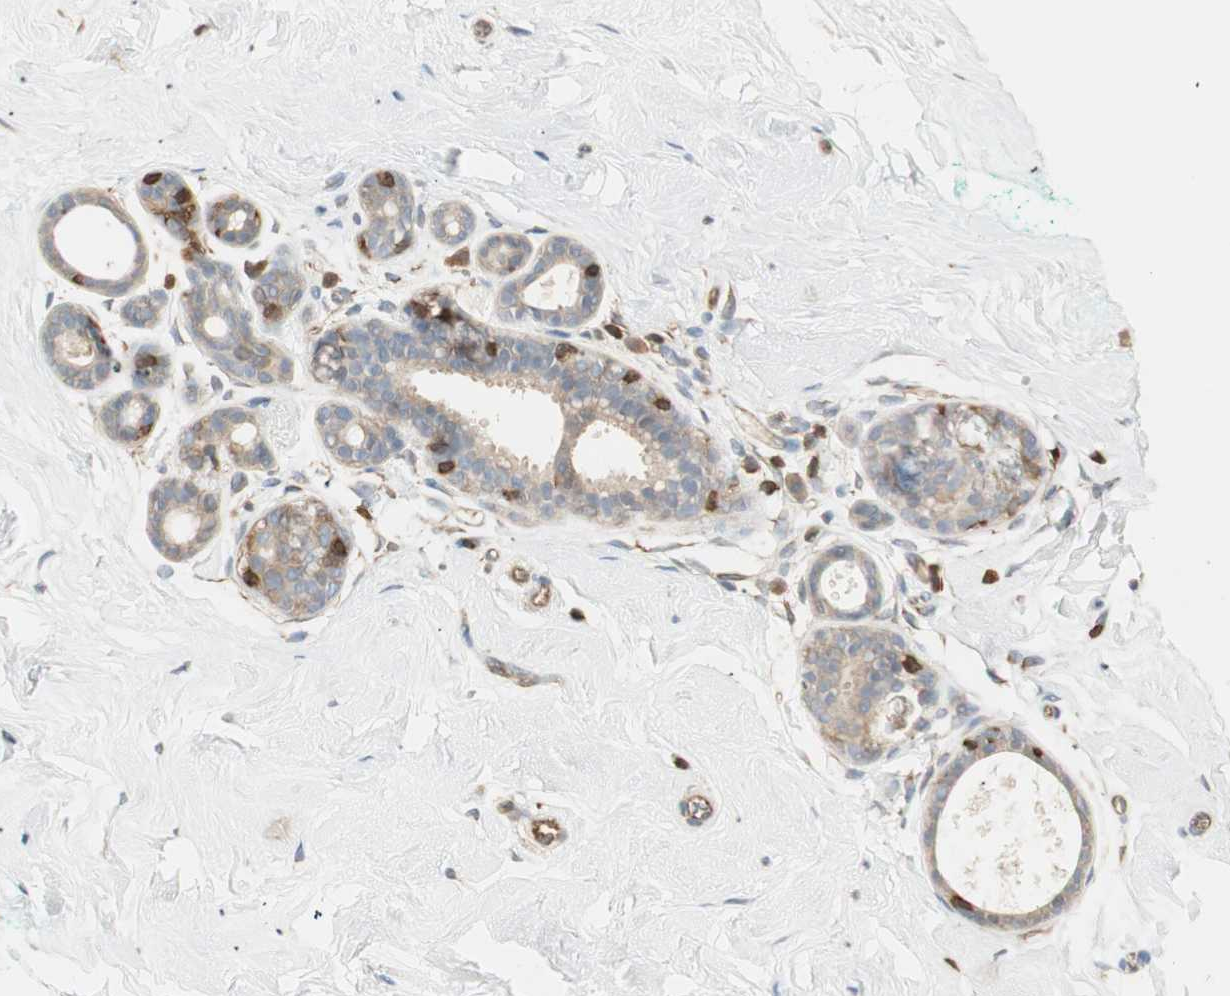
{"staining": {"intensity": "negative", "quantity": "none", "location": "none"}, "tissue": "breast", "cell_type": "Adipocytes", "image_type": "normal", "snomed": [{"axis": "morphology", "description": "Normal tissue, NOS"}, {"axis": "topography", "description": "Breast"}], "caption": "IHC photomicrograph of normal breast: breast stained with DAB (3,3'-diaminobenzidine) shows no significant protein staining in adipocytes.", "gene": "CRLF3", "patient": {"sex": "female", "age": 52}}